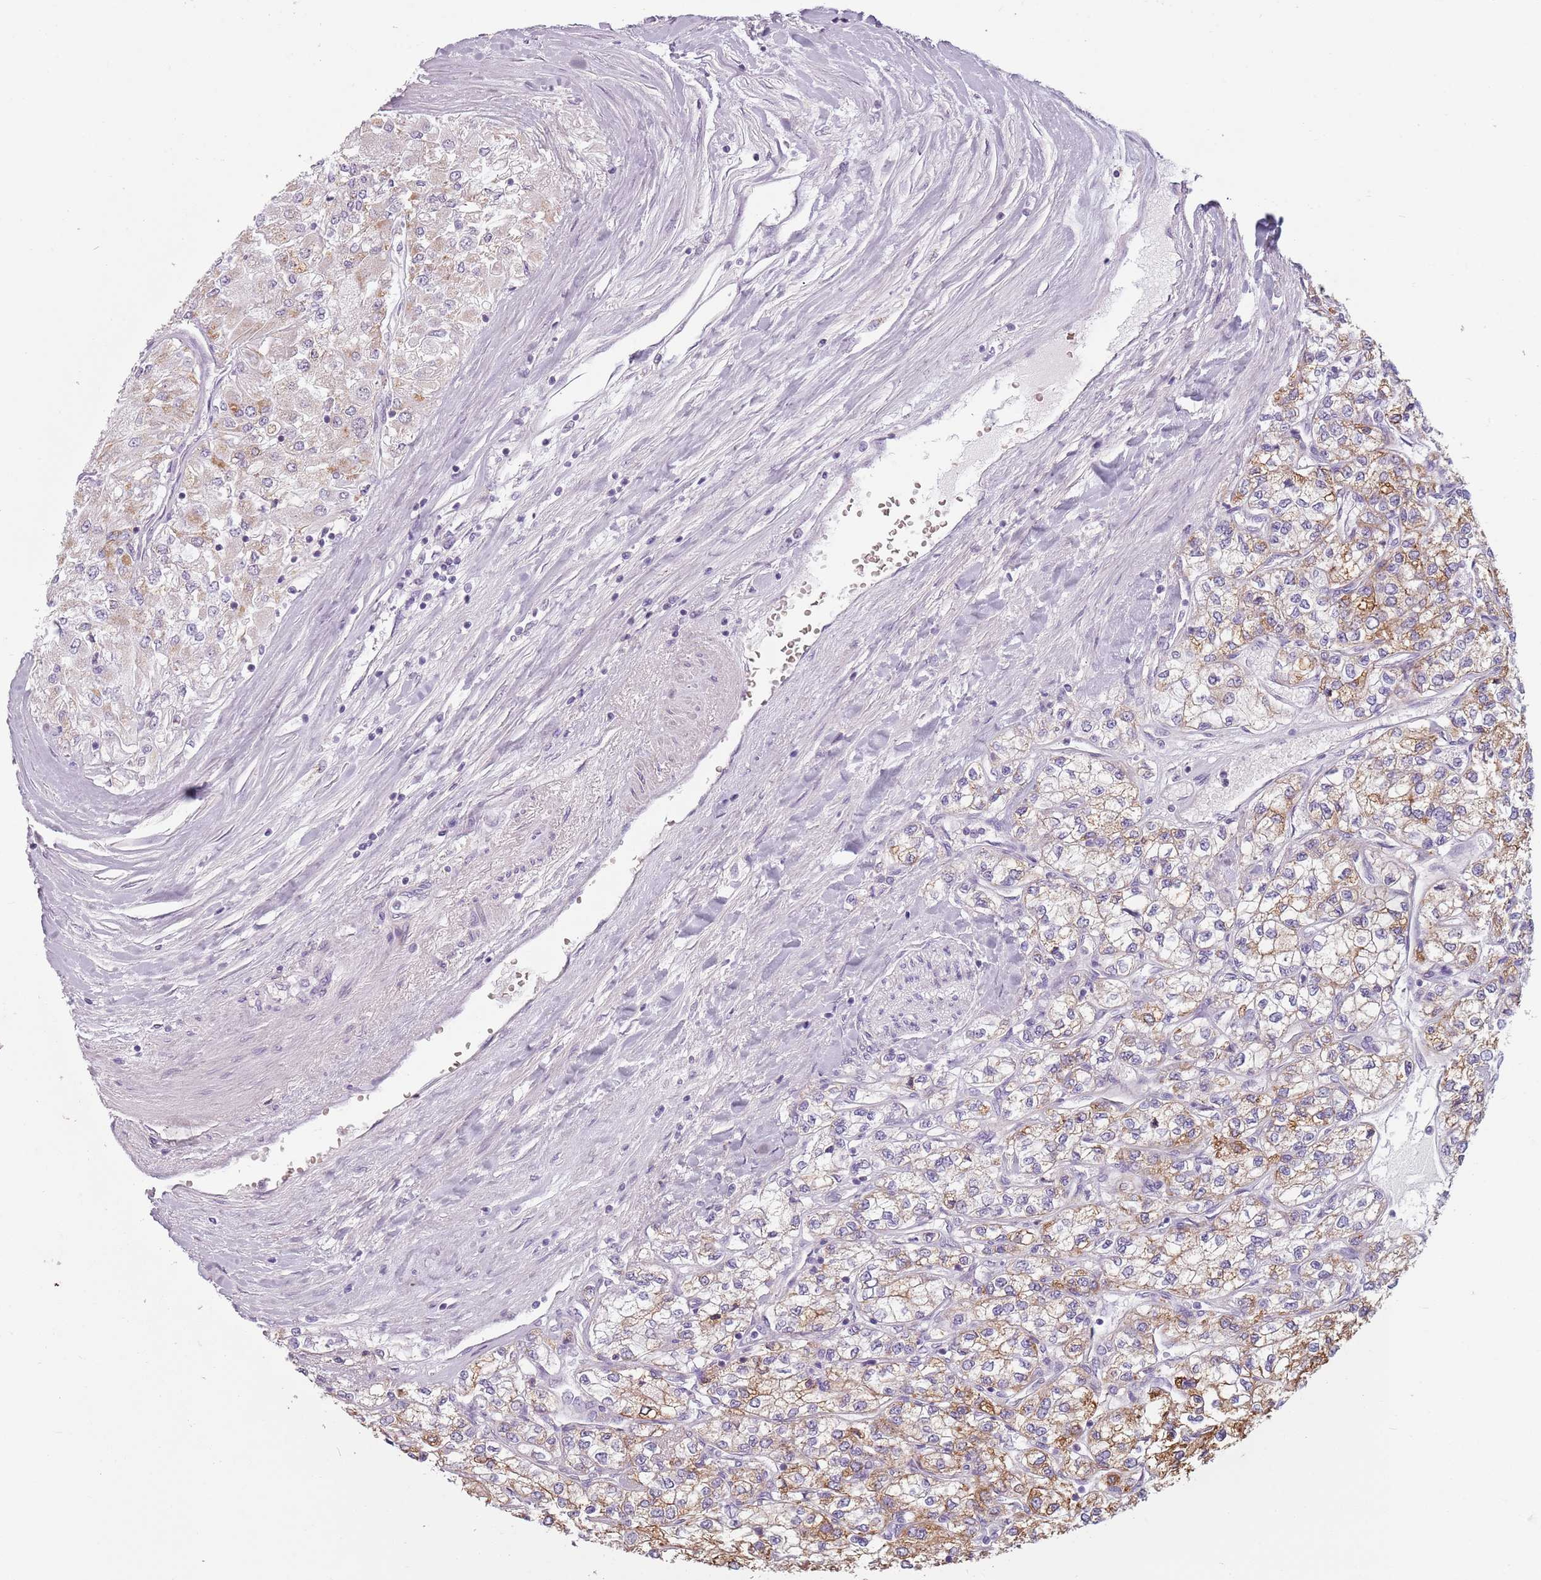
{"staining": {"intensity": "moderate", "quantity": "25%-75%", "location": "cytoplasmic/membranous"}, "tissue": "renal cancer", "cell_type": "Tumor cells", "image_type": "cancer", "snomed": [{"axis": "morphology", "description": "Adenocarcinoma, NOS"}, {"axis": "topography", "description": "Kidney"}], "caption": "Renal adenocarcinoma stained with DAB immunohistochemistry (IHC) displays medium levels of moderate cytoplasmic/membranous staining in approximately 25%-75% of tumor cells. (brown staining indicates protein expression, while blue staining denotes nuclei).", "gene": "MEGF8", "patient": {"sex": "male", "age": 80}}